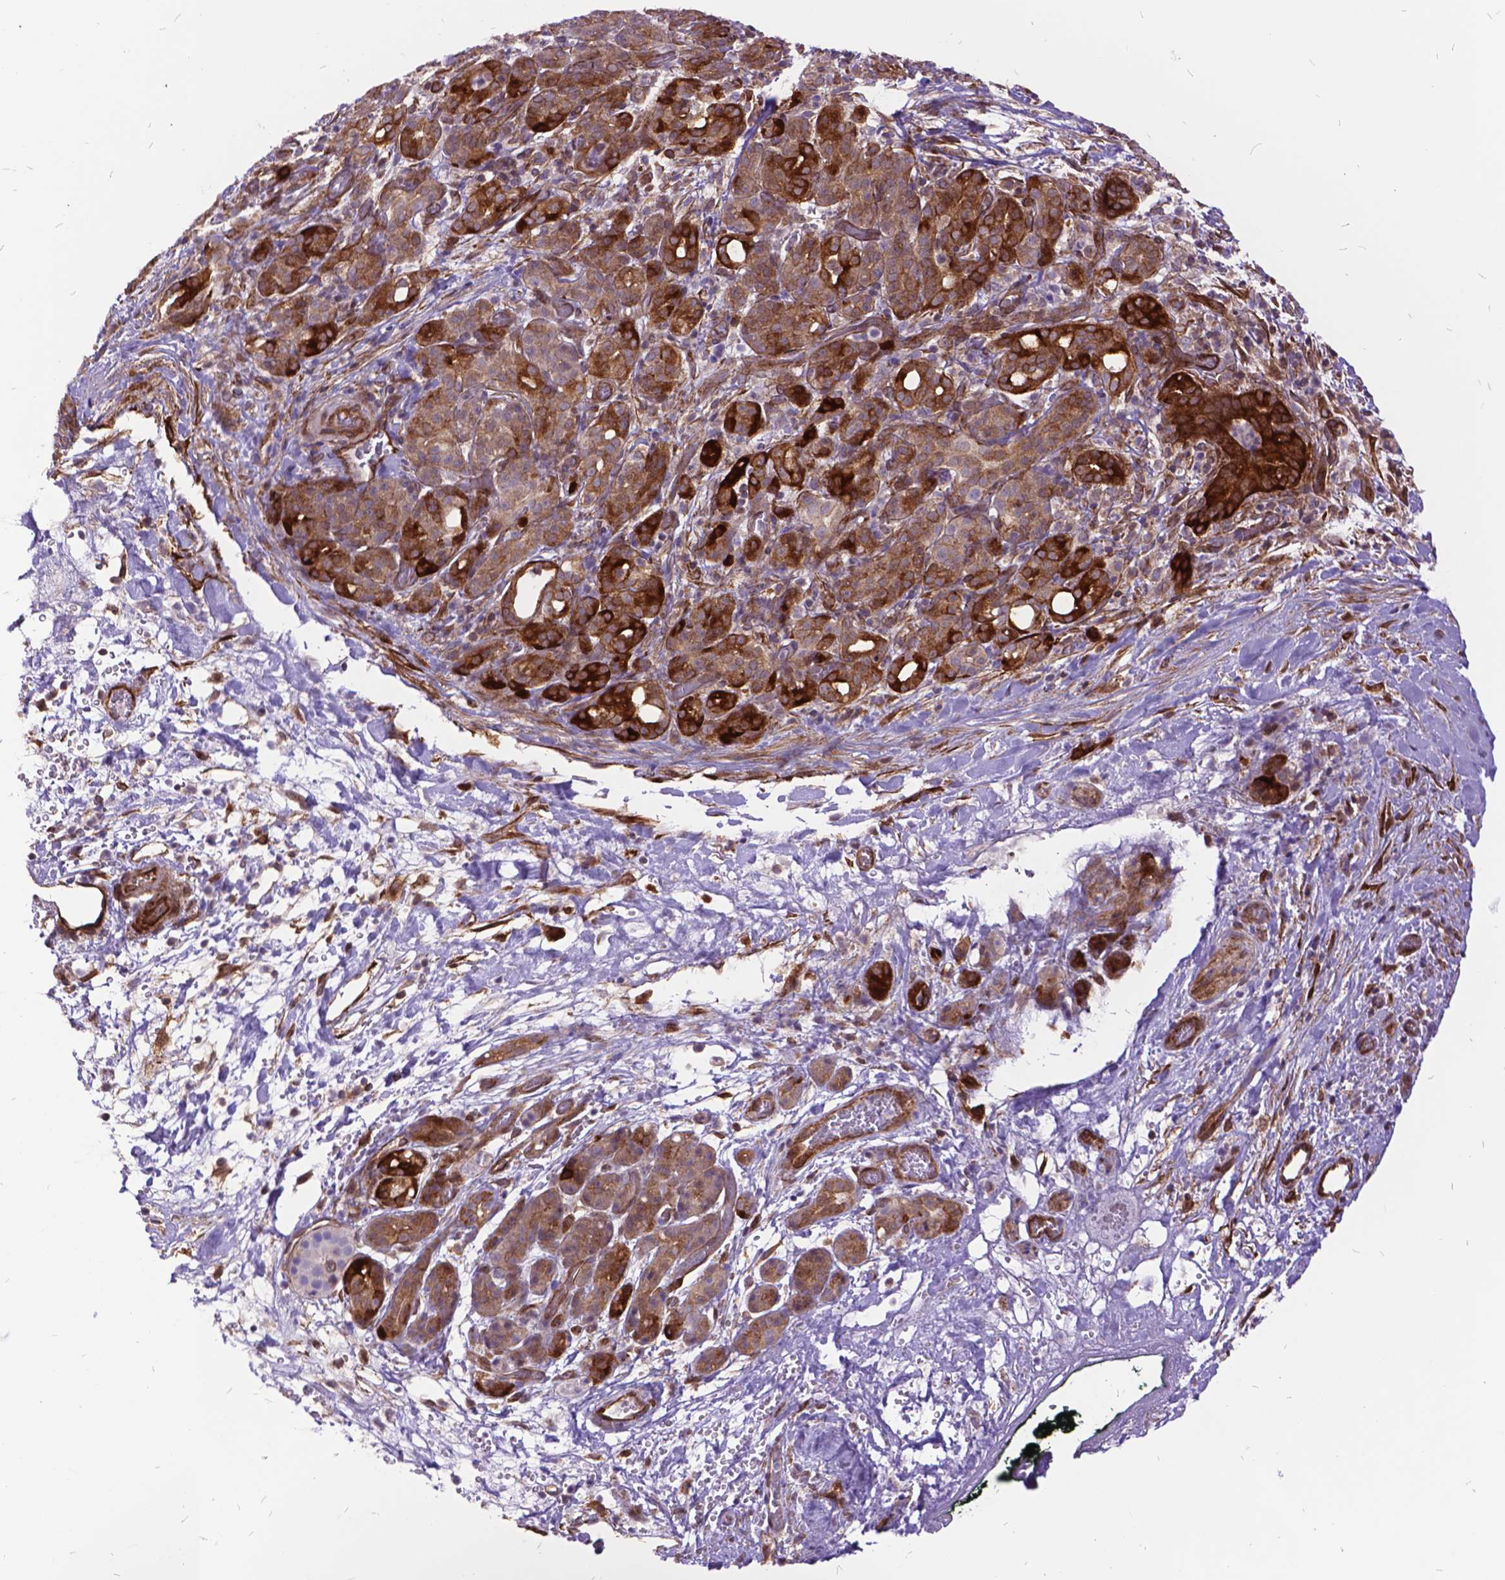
{"staining": {"intensity": "moderate", "quantity": ">75%", "location": "cytoplasmic/membranous"}, "tissue": "pancreatic cancer", "cell_type": "Tumor cells", "image_type": "cancer", "snomed": [{"axis": "morphology", "description": "Adenocarcinoma, NOS"}, {"axis": "topography", "description": "Pancreas"}], "caption": "A high-resolution histopathology image shows immunohistochemistry staining of pancreatic adenocarcinoma, which reveals moderate cytoplasmic/membranous positivity in about >75% of tumor cells.", "gene": "GRB7", "patient": {"sex": "male", "age": 44}}